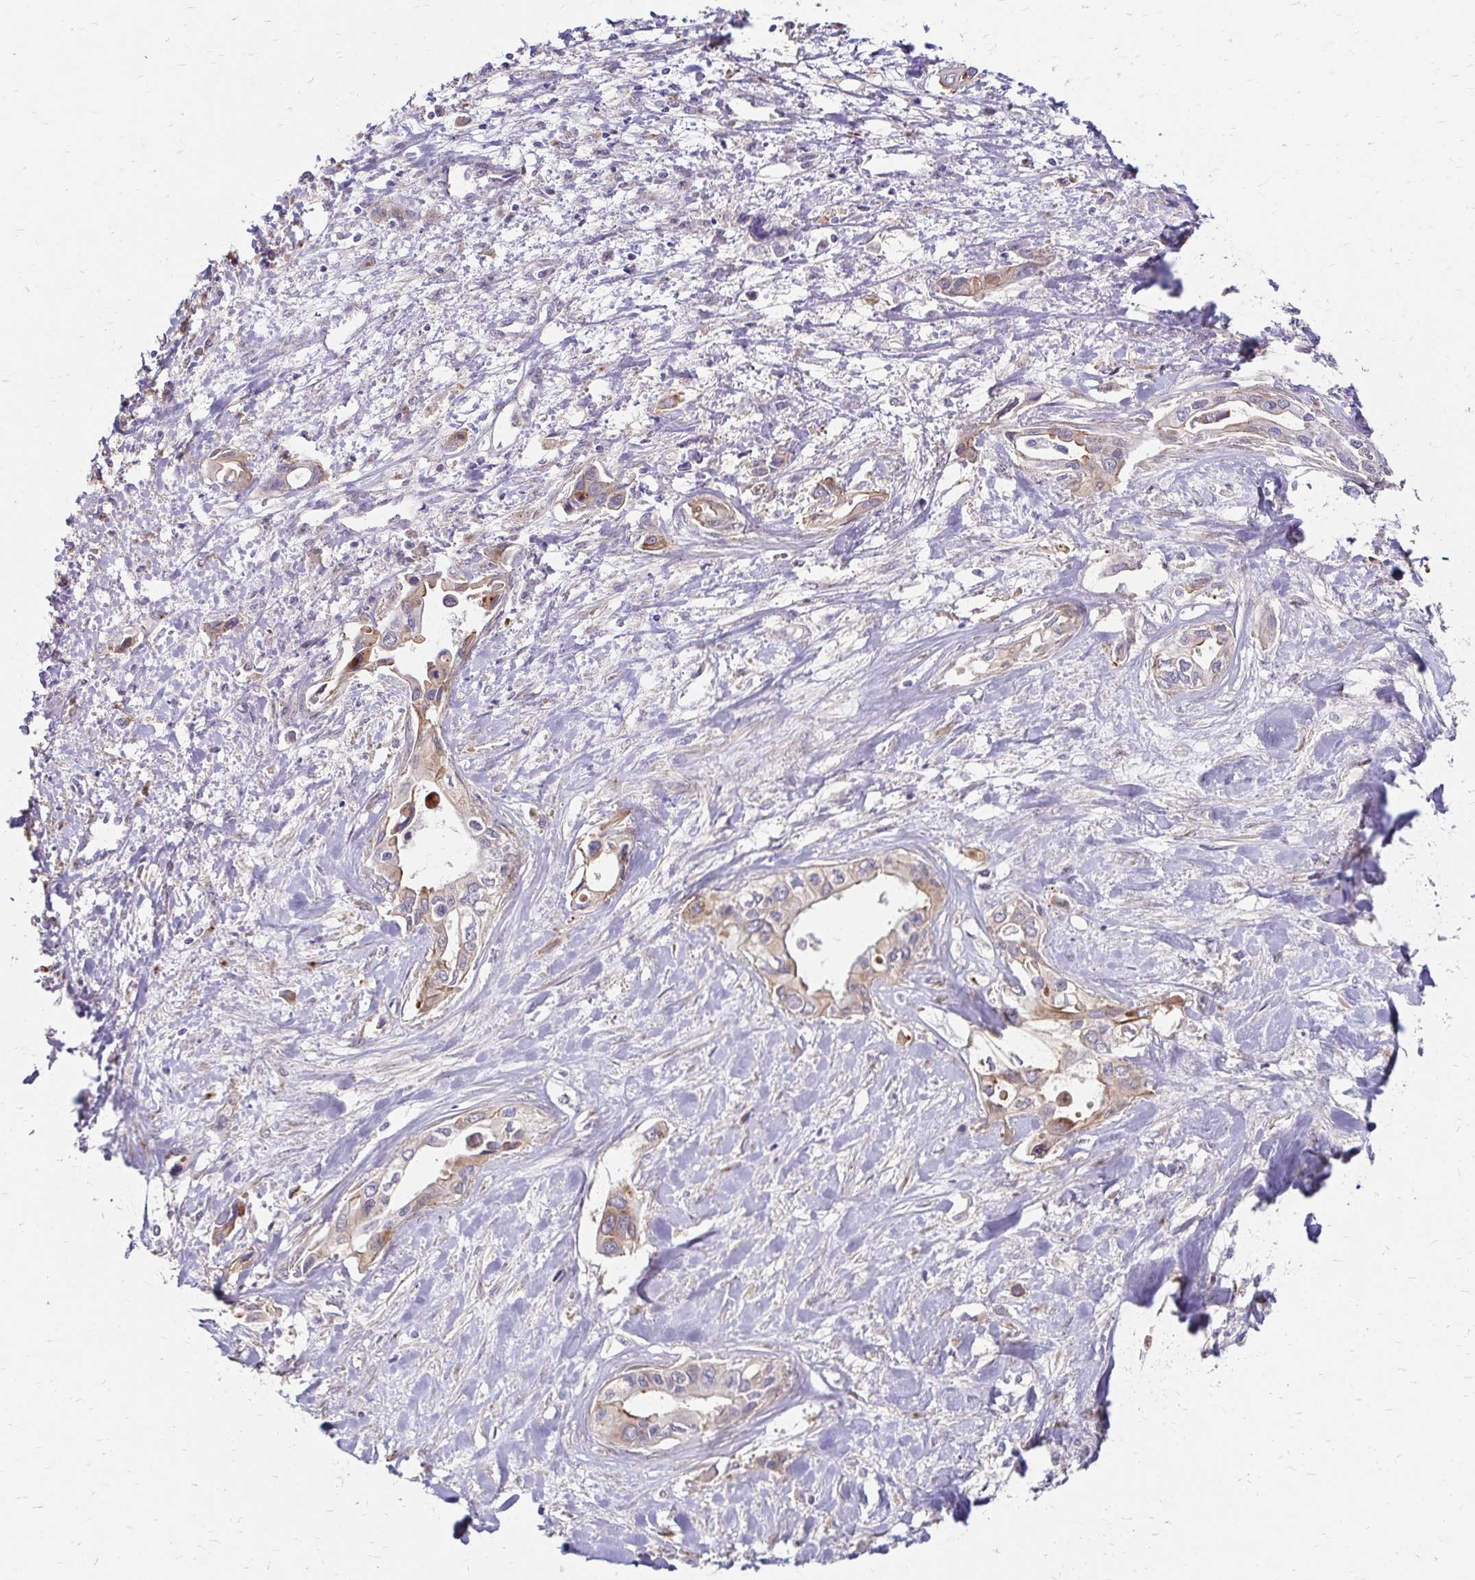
{"staining": {"intensity": "weak", "quantity": "25%-75%", "location": "cytoplasmic/membranous"}, "tissue": "liver cancer", "cell_type": "Tumor cells", "image_type": "cancer", "snomed": [{"axis": "morphology", "description": "Cholangiocarcinoma"}, {"axis": "topography", "description": "Liver"}], "caption": "The photomicrograph exhibits a brown stain indicating the presence of a protein in the cytoplasmic/membranous of tumor cells in liver cholangiocarcinoma.", "gene": "PRIMA1", "patient": {"sex": "female", "age": 64}}